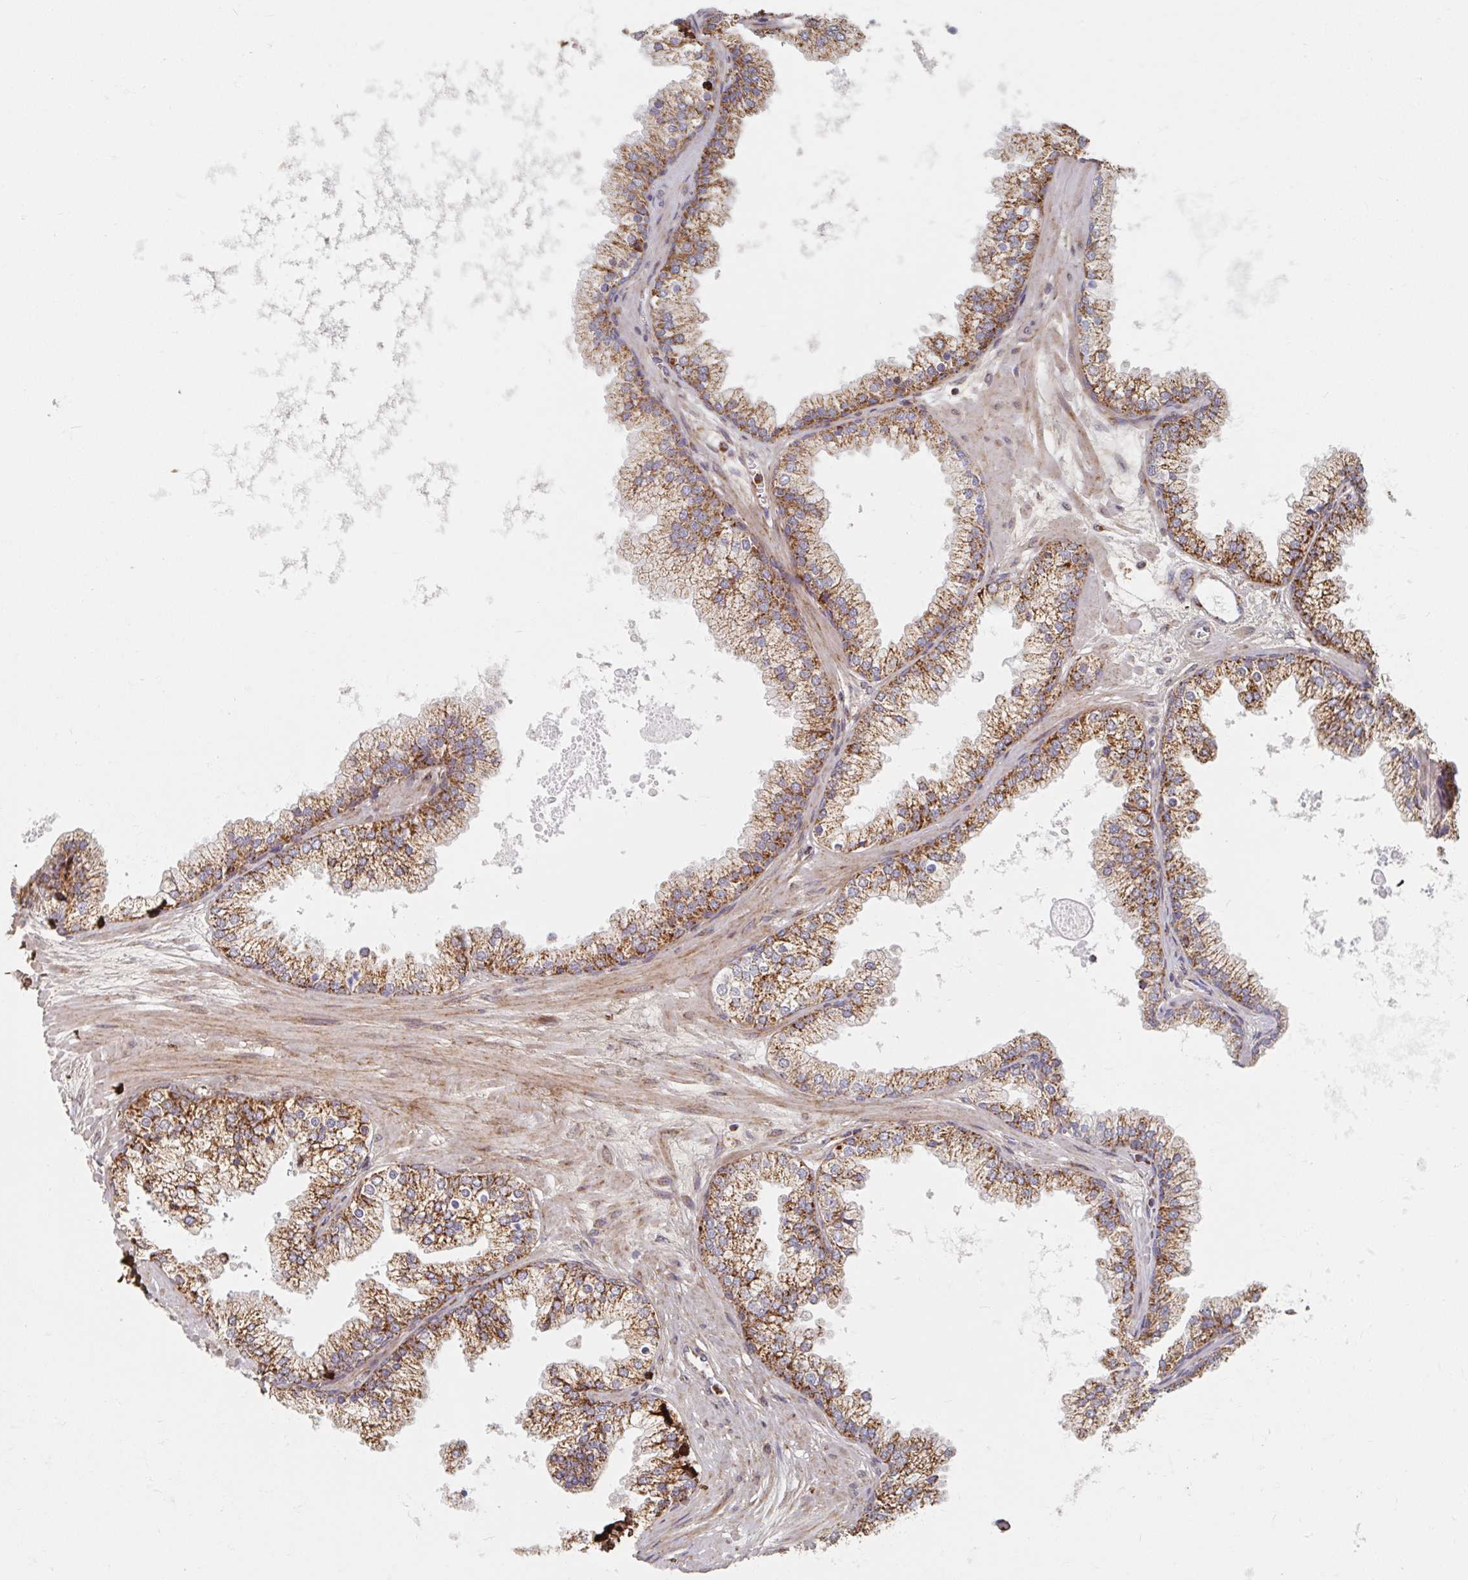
{"staining": {"intensity": "moderate", "quantity": ">75%", "location": "cytoplasmic/membranous"}, "tissue": "prostate", "cell_type": "Glandular cells", "image_type": "normal", "snomed": [{"axis": "morphology", "description": "Normal tissue, NOS"}, {"axis": "topography", "description": "Prostate"}, {"axis": "topography", "description": "Peripheral nerve tissue"}], "caption": "Immunohistochemistry (IHC) image of unremarkable prostate stained for a protein (brown), which demonstrates medium levels of moderate cytoplasmic/membranous staining in about >75% of glandular cells.", "gene": "MAVS", "patient": {"sex": "male", "age": 61}}